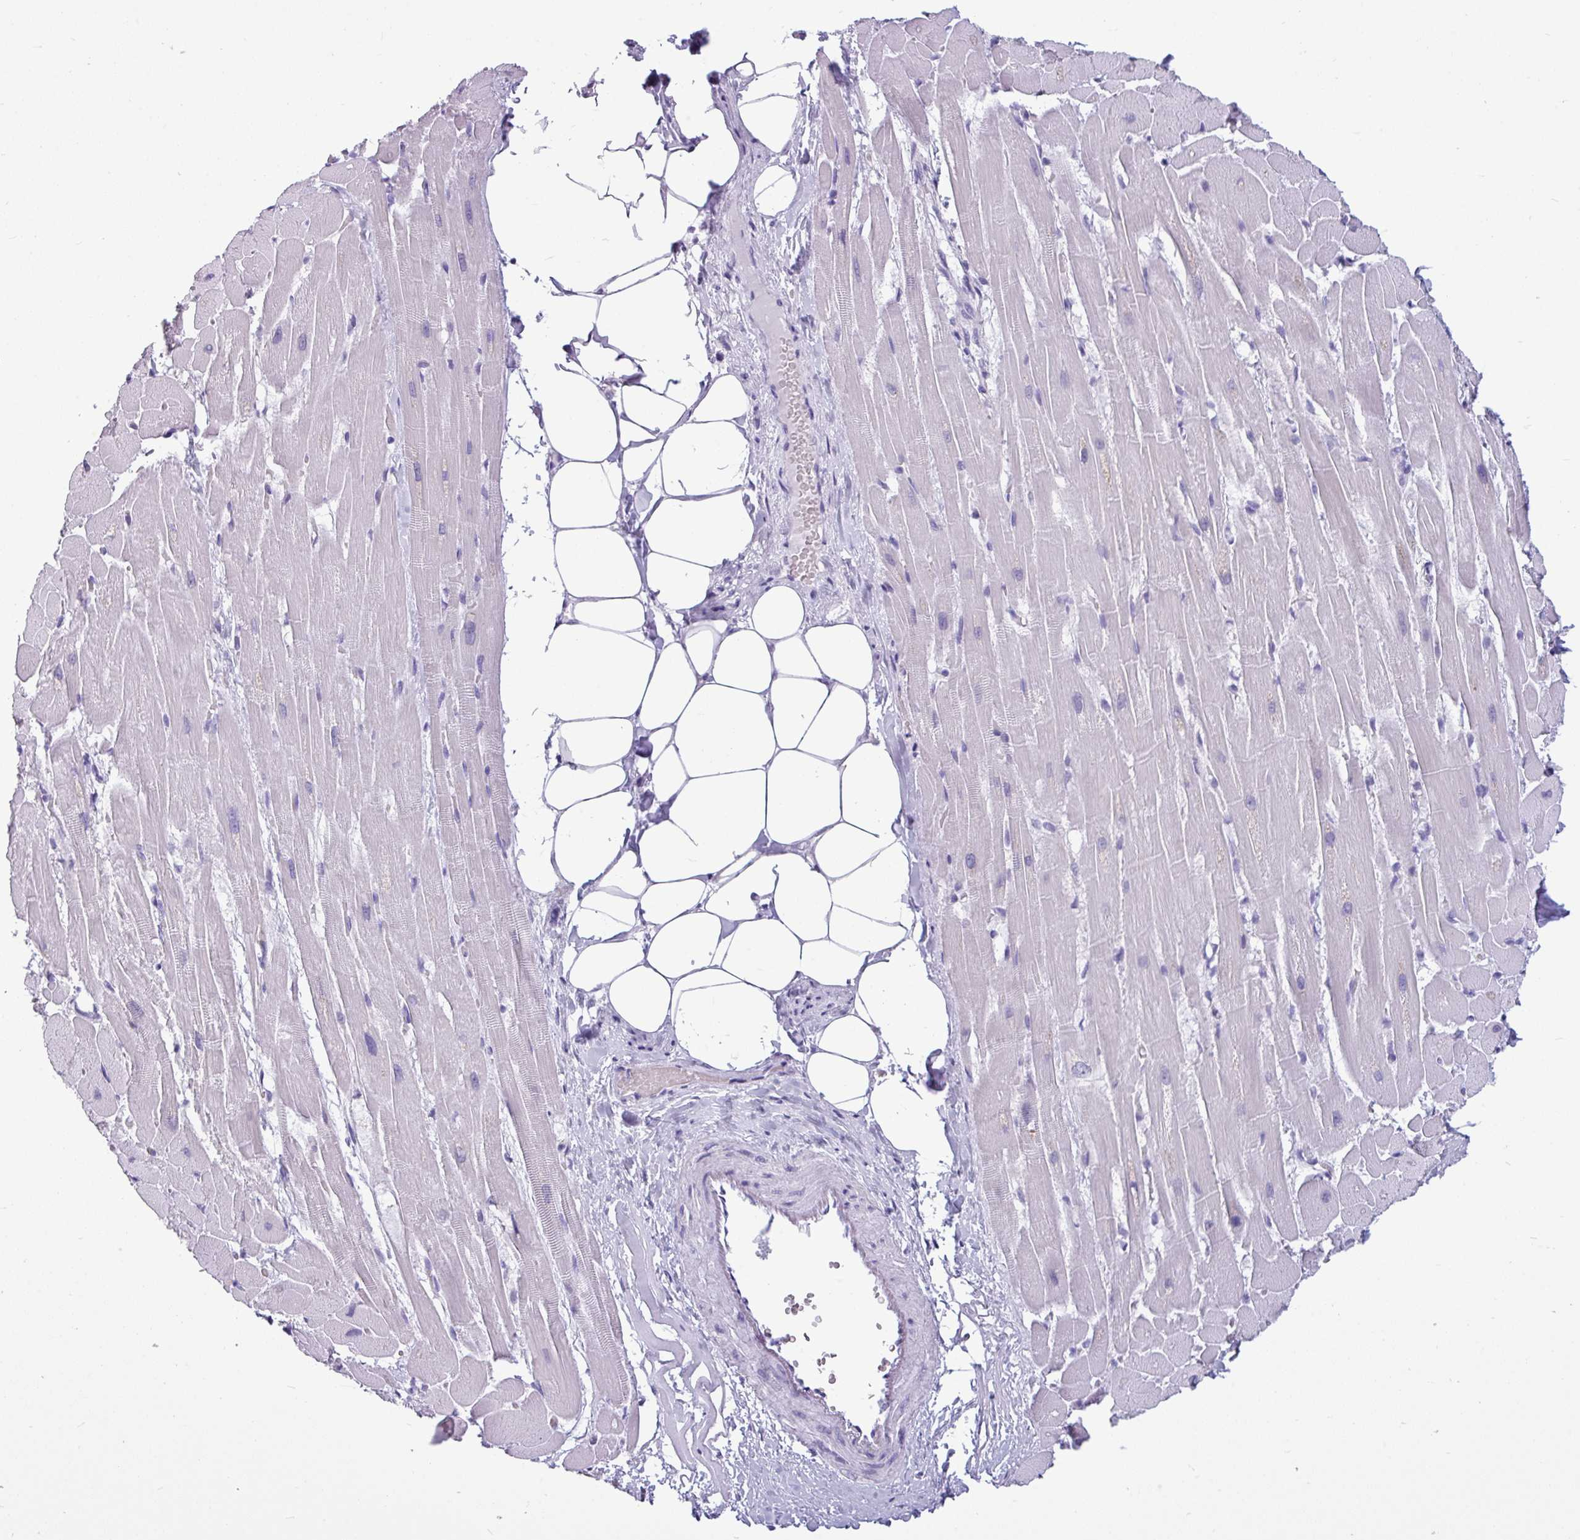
{"staining": {"intensity": "negative", "quantity": "none", "location": "none"}, "tissue": "heart muscle", "cell_type": "Cardiomyocytes", "image_type": "normal", "snomed": [{"axis": "morphology", "description": "Normal tissue, NOS"}, {"axis": "topography", "description": "Heart"}], "caption": "The immunohistochemistry micrograph has no significant staining in cardiomyocytes of heart muscle.", "gene": "SRGAP1", "patient": {"sex": "male", "age": 37}}